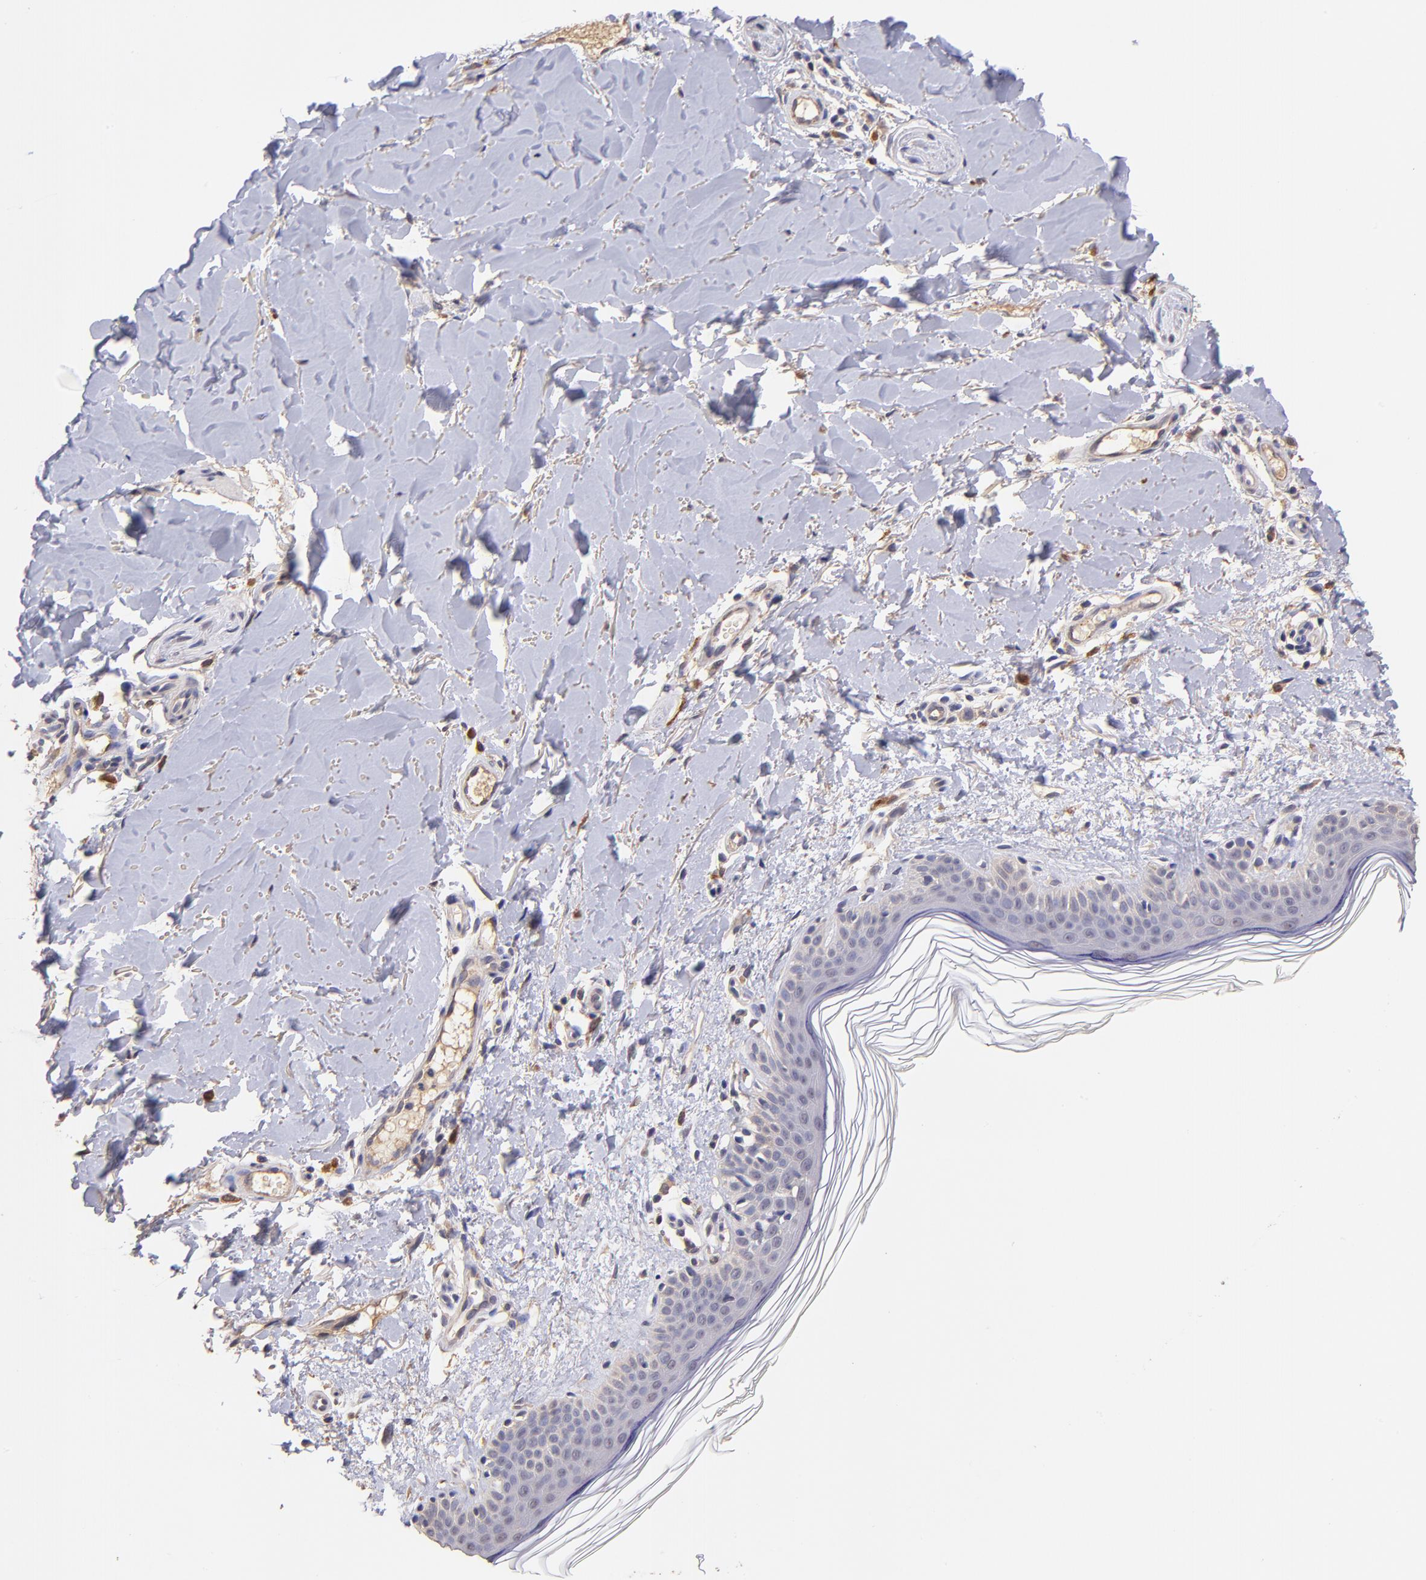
{"staining": {"intensity": "moderate", "quantity": ">75%", "location": "cytoplasmic/membranous"}, "tissue": "skin", "cell_type": "Fibroblasts", "image_type": "normal", "snomed": [{"axis": "morphology", "description": "Normal tissue, NOS"}, {"axis": "topography", "description": "Skin"}], "caption": "Immunohistochemical staining of normal human skin demonstrates >75% levels of moderate cytoplasmic/membranous protein expression in about >75% of fibroblasts.", "gene": "RNASEL", "patient": {"sex": "female", "age": 56}}